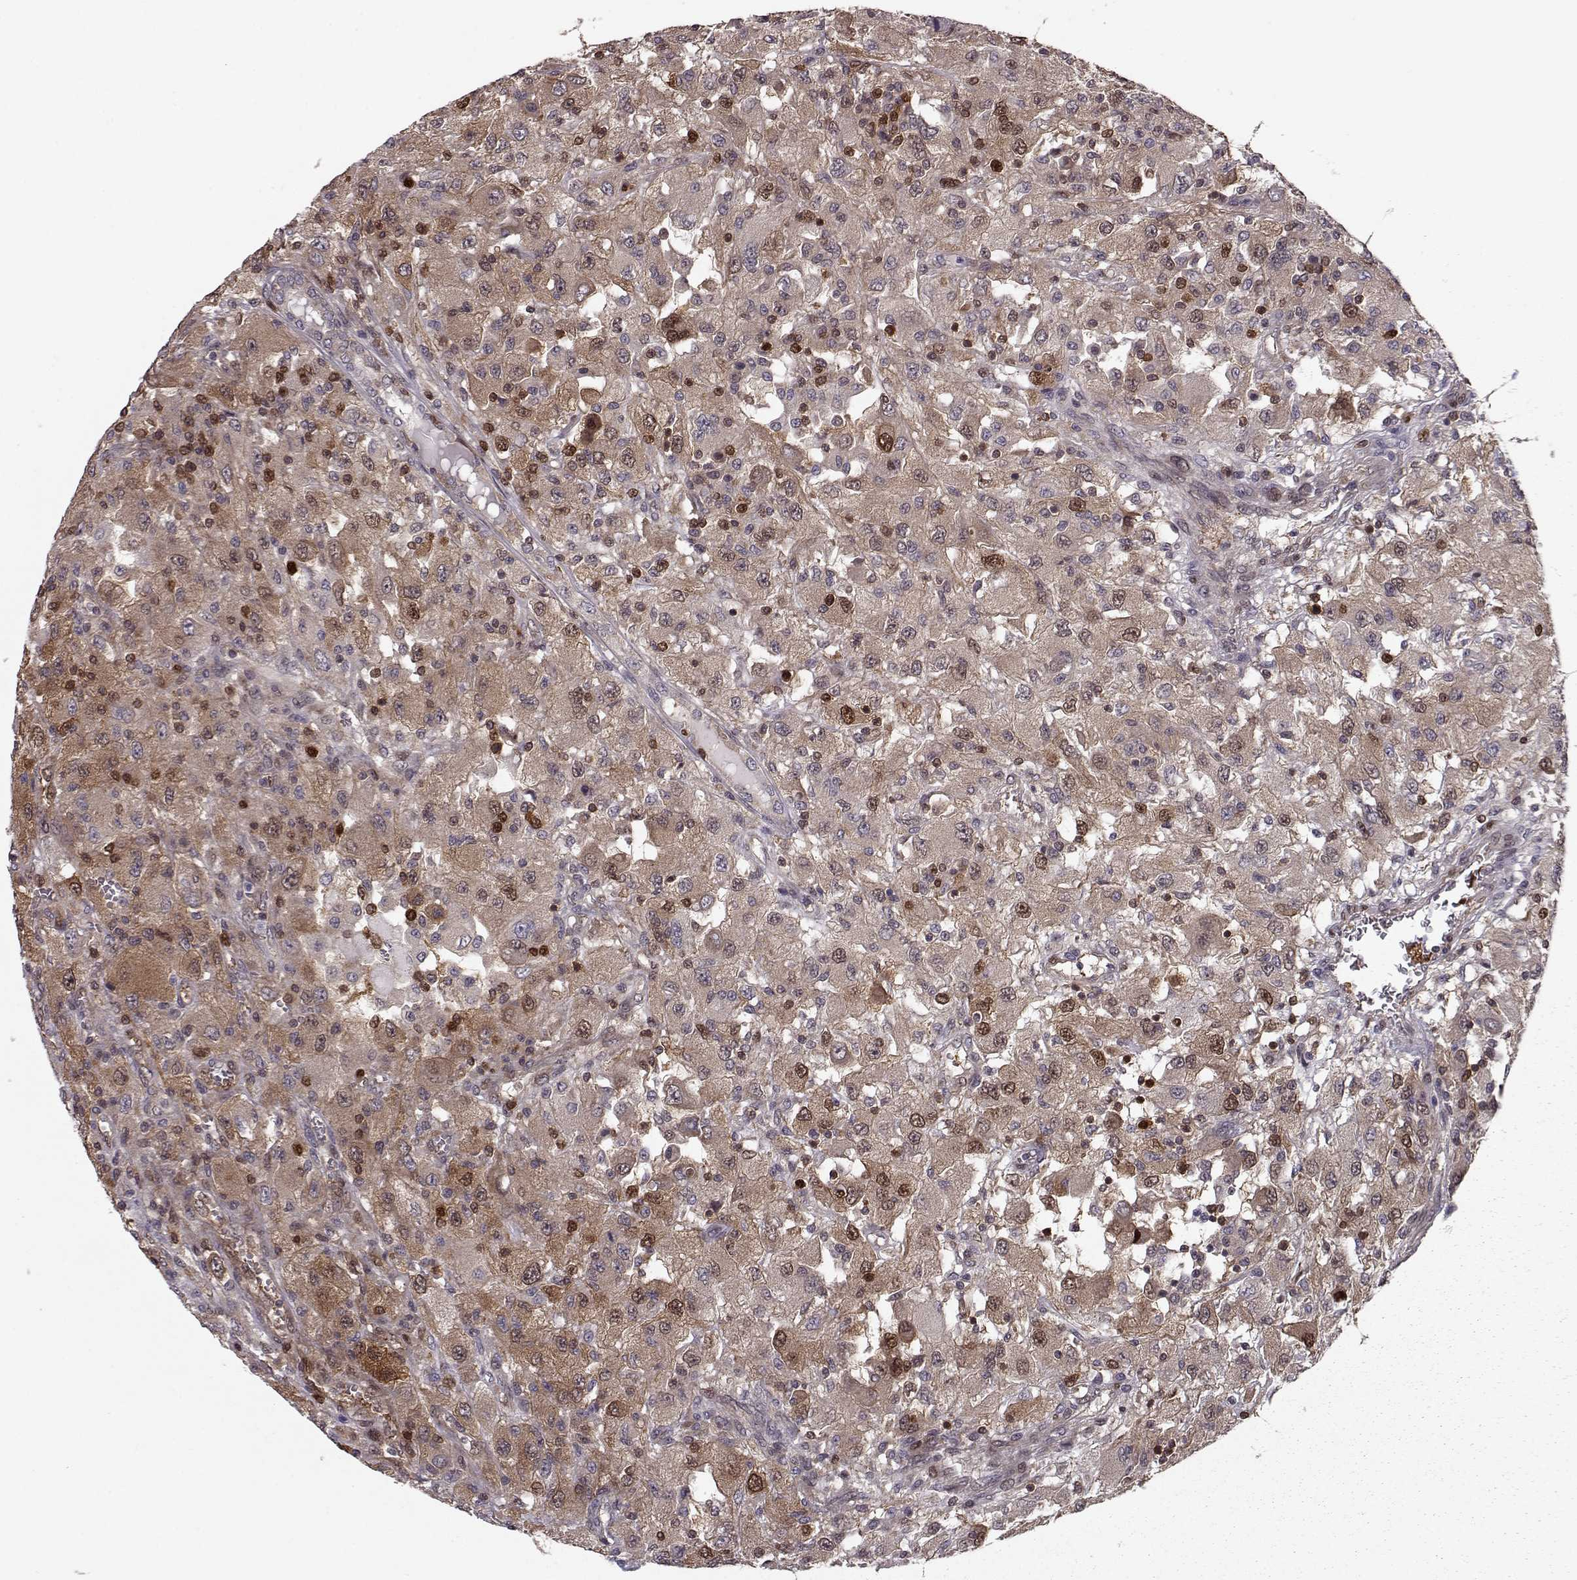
{"staining": {"intensity": "moderate", "quantity": "25%-75%", "location": "cytoplasmic/membranous"}, "tissue": "renal cancer", "cell_type": "Tumor cells", "image_type": "cancer", "snomed": [{"axis": "morphology", "description": "Adenocarcinoma, NOS"}, {"axis": "topography", "description": "Kidney"}], "caption": "A high-resolution histopathology image shows immunohistochemistry staining of renal cancer, which reveals moderate cytoplasmic/membranous positivity in about 25%-75% of tumor cells.", "gene": "RANBP1", "patient": {"sex": "female", "age": 67}}